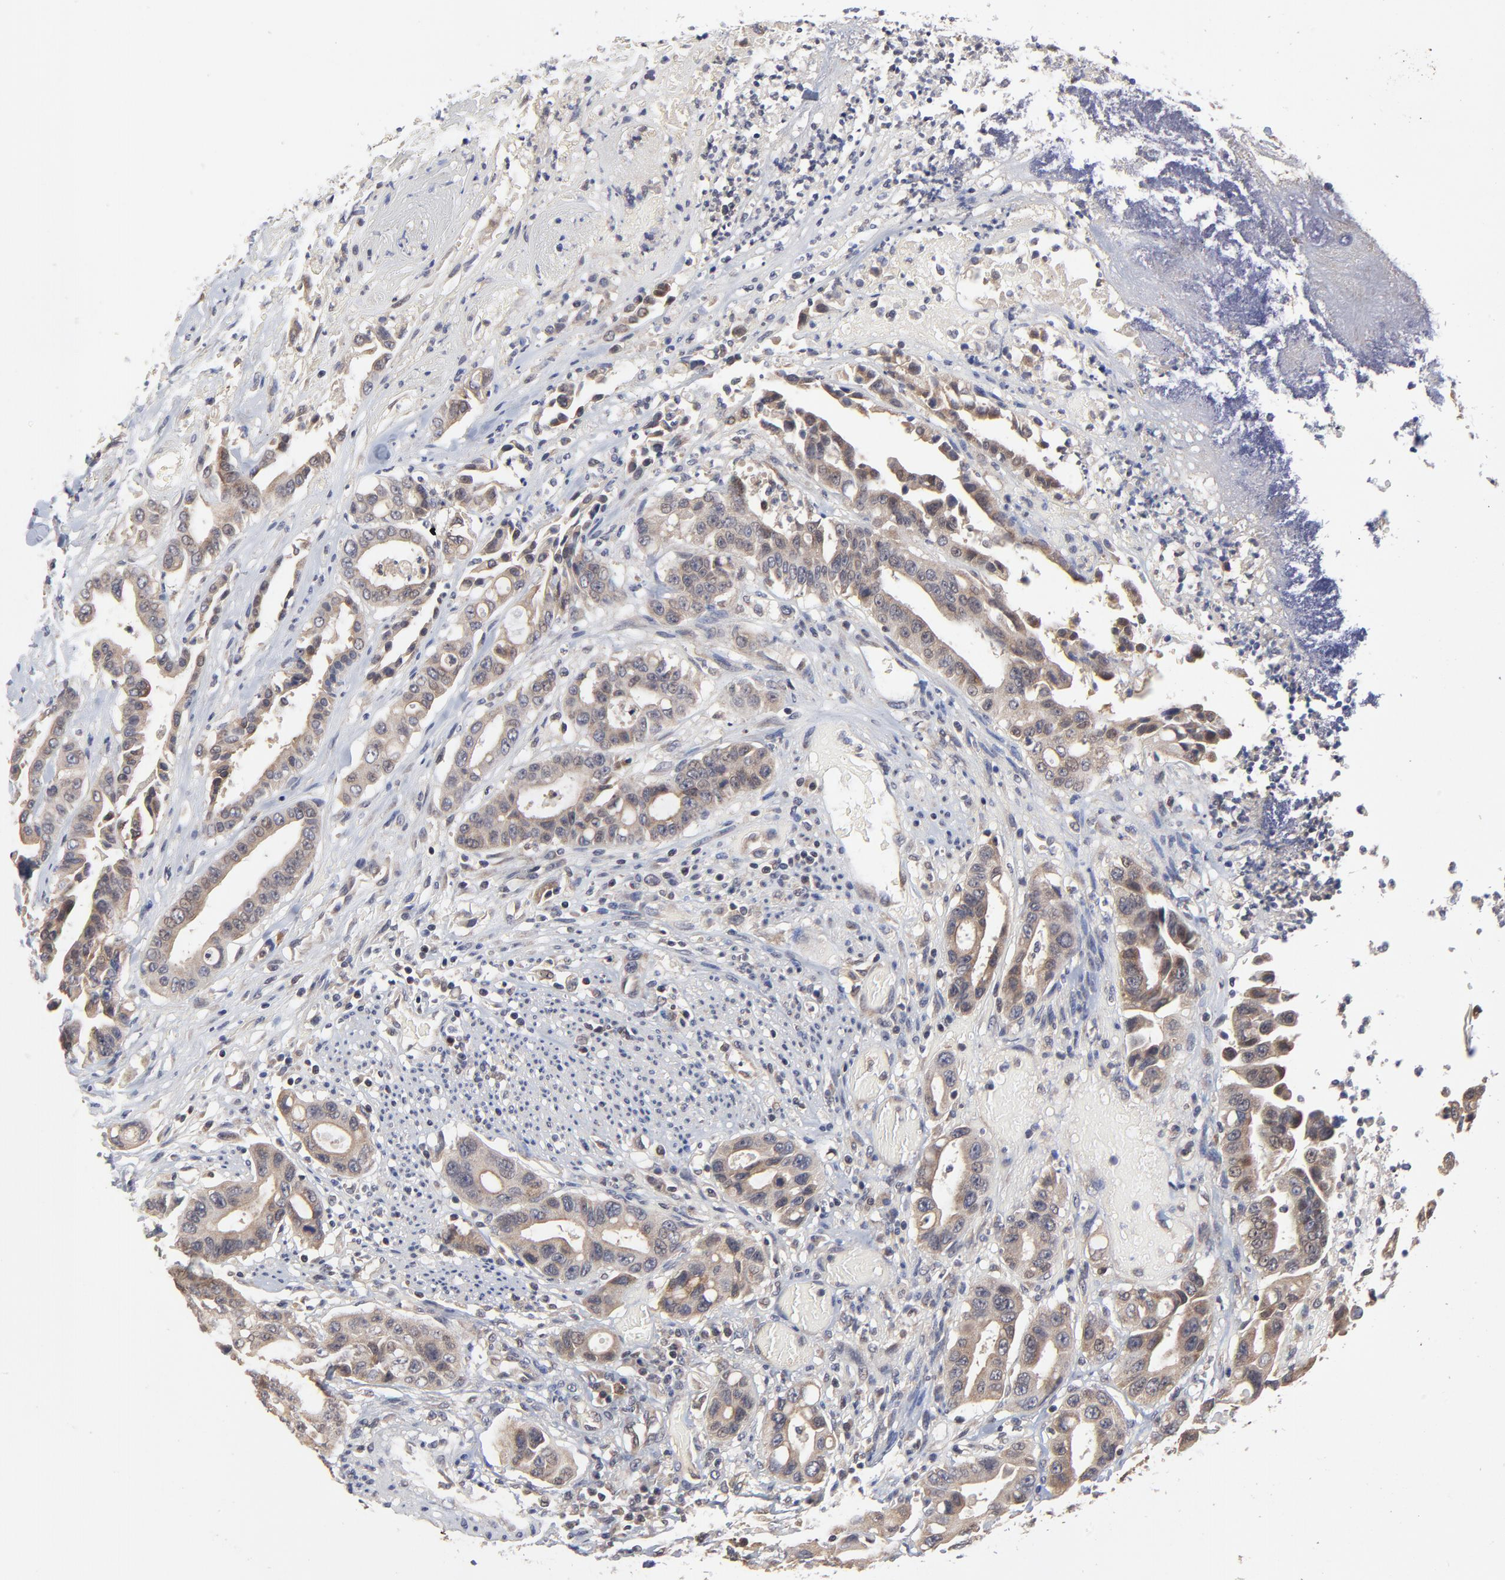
{"staining": {"intensity": "weak", "quantity": ">75%", "location": "cytoplasmic/membranous"}, "tissue": "colorectal cancer", "cell_type": "Tumor cells", "image_type": "cancer", "snomed": [{"axis": "morphology", "description": "Adenocarcinoma, NOS"}, {"axis": "topography", "description": "Colon"}], "caption": "The image demonstrates immunohistochemical staining of adenocarcinoma (colorectal). There is weak cytoplasmic/membranous staining is appreciated in approximately >75% of tumor cells.", "gene": "PCMT1", "patient": {"sex": "female", "age": 70}}